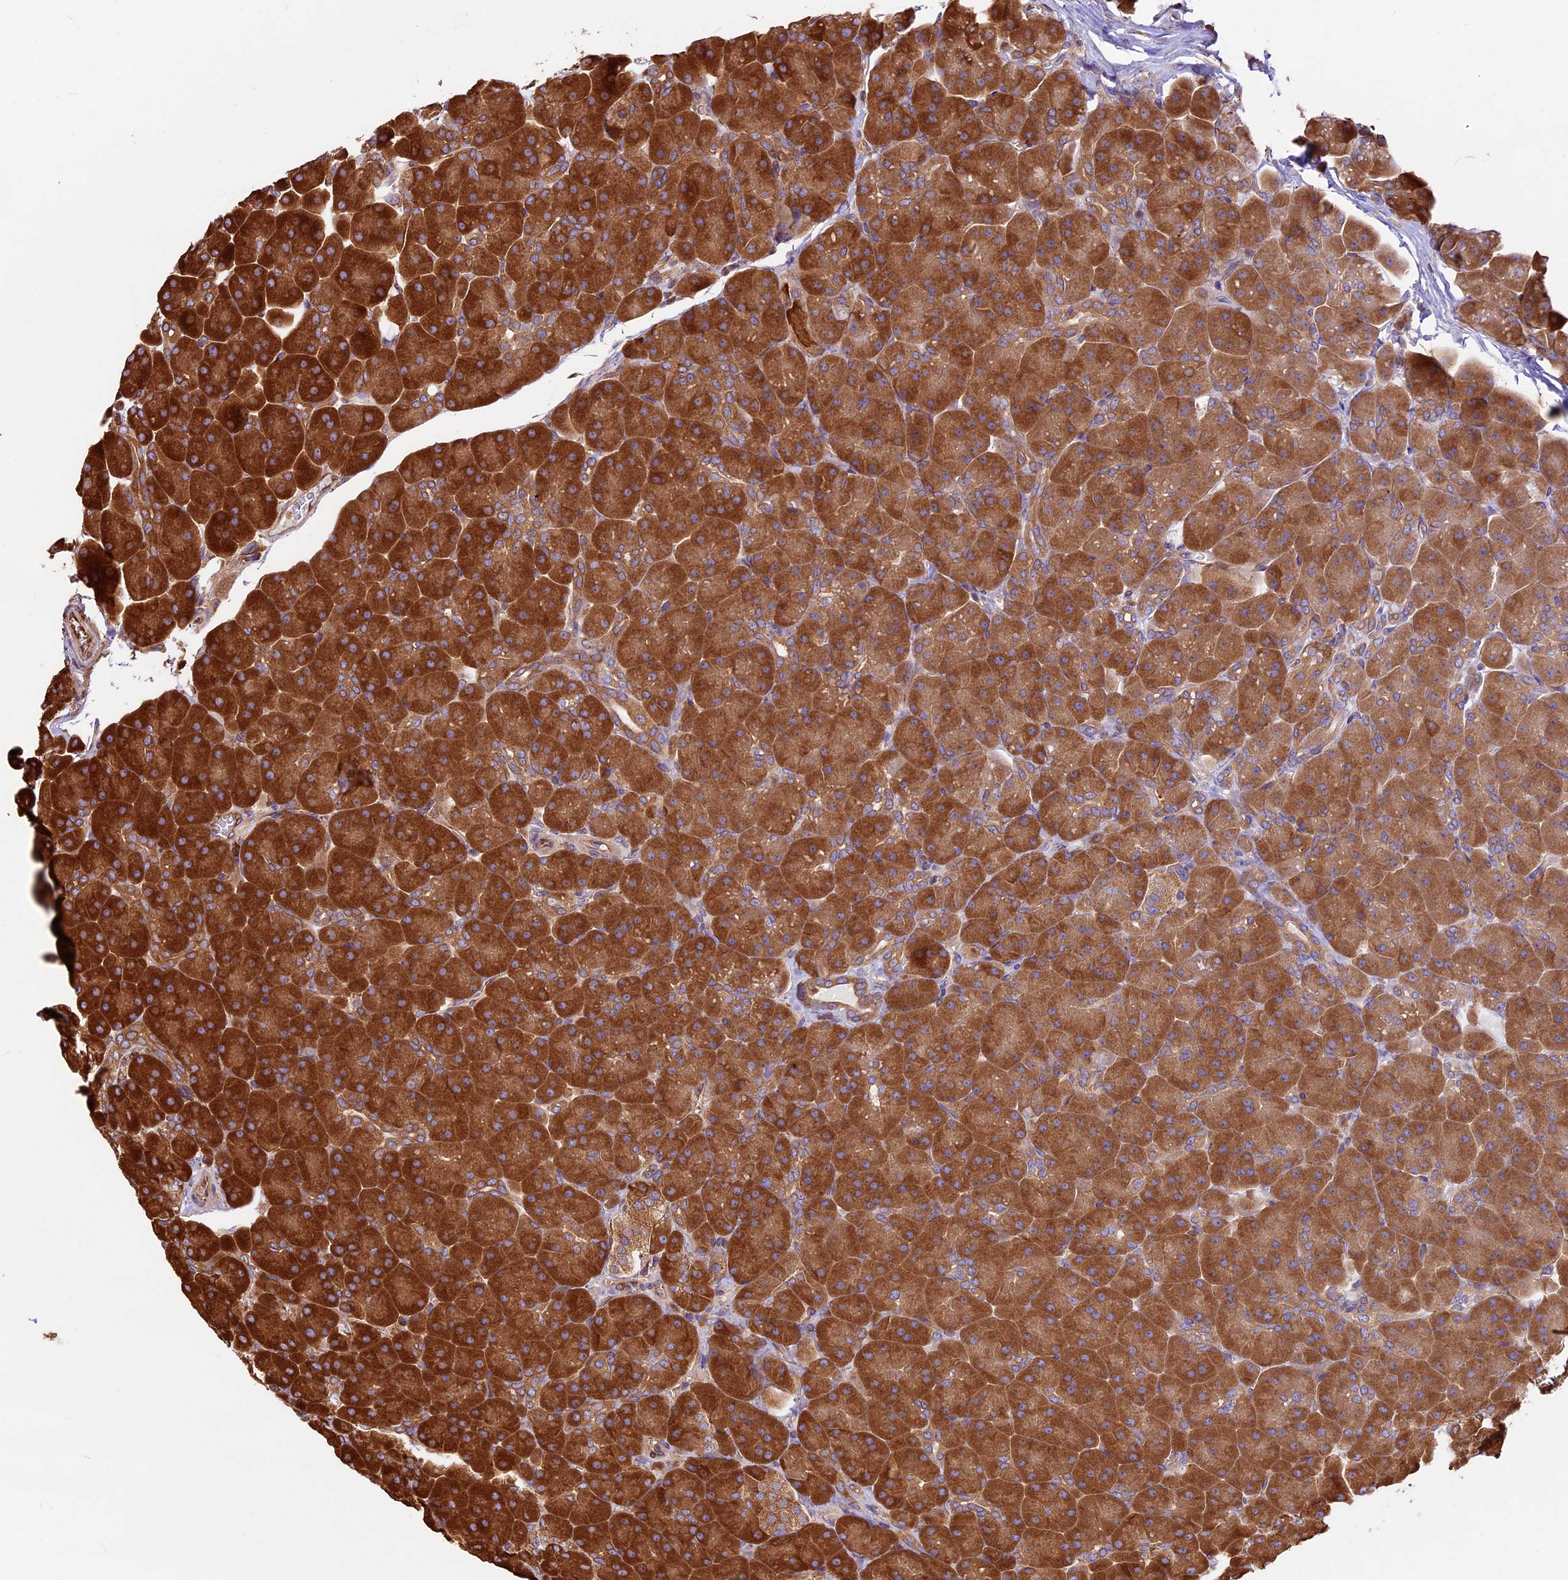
{"staining": {"intensity": "strong", "quantity": ">75%", "location": "cytoplasmic/membranous"}, "tissue": "pancreas", "cell_type": "Exocrine glandular cells", "image_type": "normal", "snomed": [{"axis": "morphology", "description": "Normal tissue, NOS"}, {"axis": "topography", "description": "Pancreas"}], "caption": "DAB immunohistochemical staining of normal human pancreas exhibits strong cytoplasmic/membranous protein staining in approximately >75% of exocrine glandular cells. (brown staining indicates protein expression, while blue staining denotes nuclei).", "gene": "KARS1", "patient": {"sex": "male", "age": 66}}